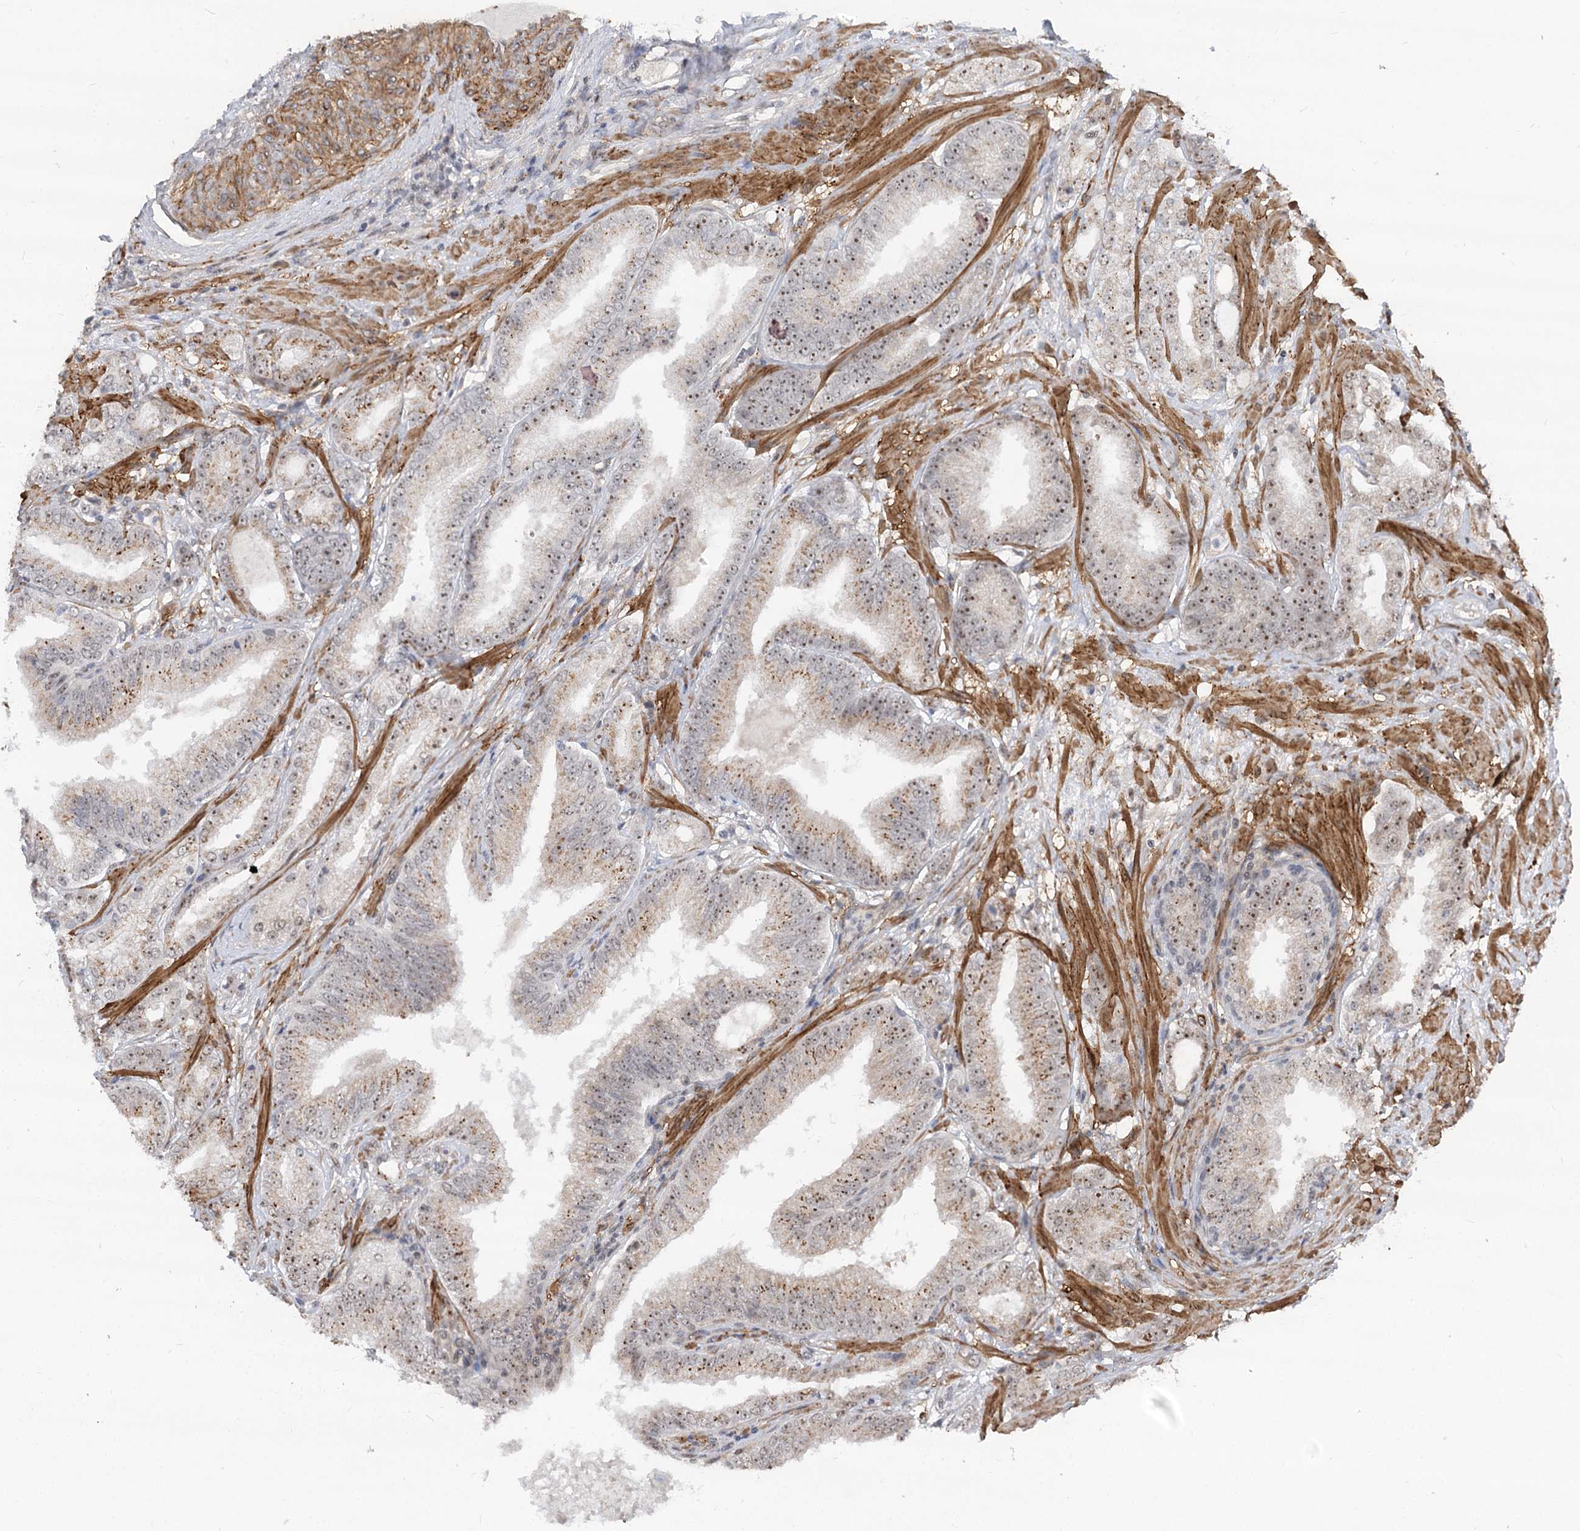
{"staining": {"intensity": "moderate", "quantity": "25%-75%", "location": "cytoplasmic/membranous,nuclear"}, "tissue": "prostate cancer", "cell_type": "Tumor cells", "image_type": "cancer", "snomed": [{"axis": "morphology", "description": "Adenocarcinoma, High grade"}, {"axis": "topography", "description": "Prostate"}], "caption": "Prostate high-grade adenocarcinoma stained for a protein (brown) displays moderate cytoplasmic/membranous and nuclear positive positivity in approximately 25%-75% of tumor cells.", "gene": "GNL3L", "patient": {"sex": "male", "age": 64}}